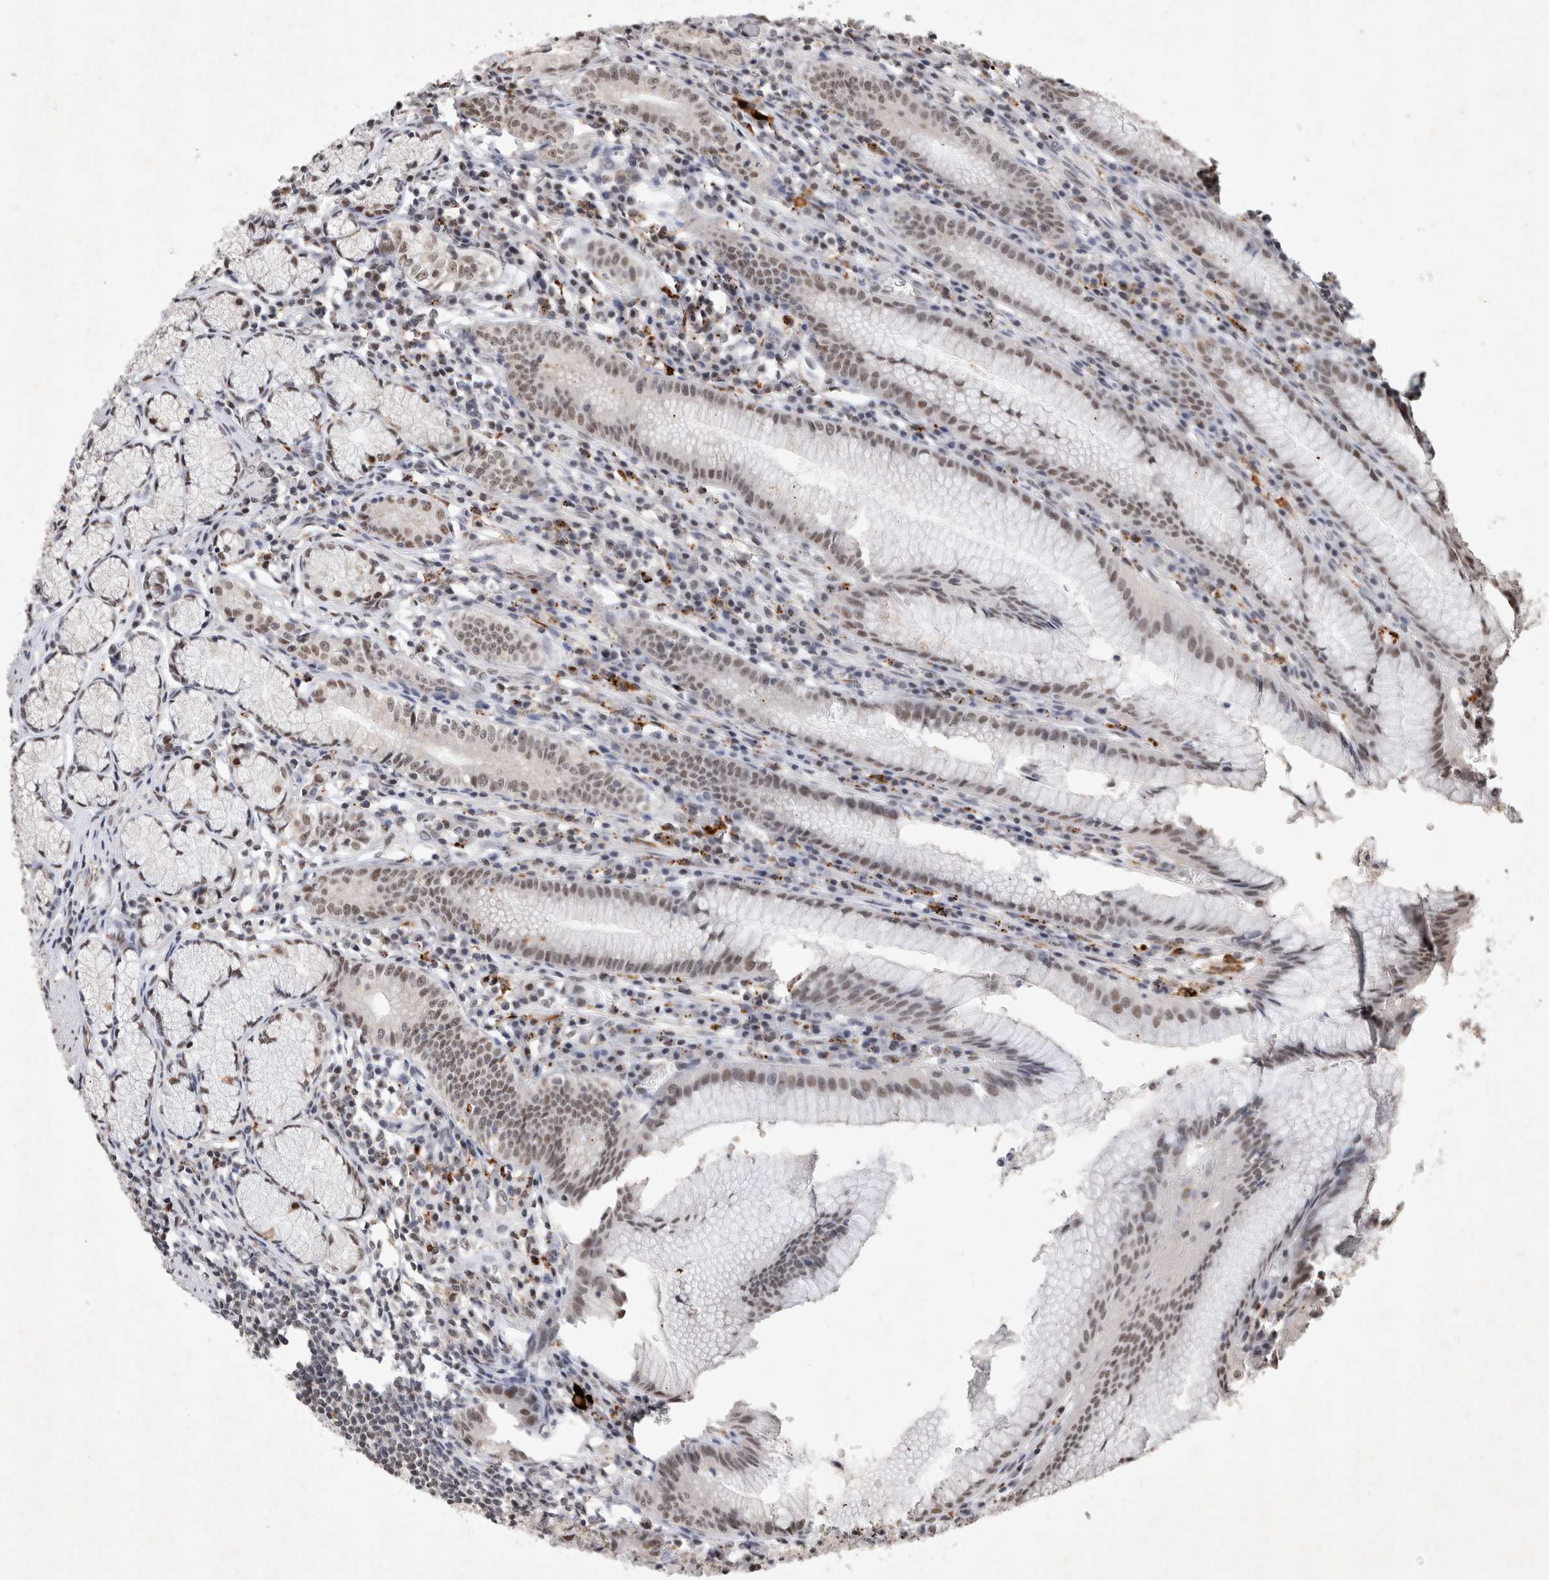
{"staining": {"intensity": "moderate", "quantity": "25%-75%", "location": "cytoplasmic/membranous,nuclear"}, "tissue": "stomach", "cell_type": "Glandular cells", "image_type": "normal", "snomed": [{"axis": "morphology", "description": "Normal tissue, NOS"}, {"axis": "topography", "description": "Stomach"}], "caption": "Normal stomach displays moderate cytoplasmic/membranous,nuclear positivity in about 25%-75% of glandular cells, visualized by immunohistochemistry.", "gene": "XRCC5", "patient": {"sex": "male", "age": 55}}